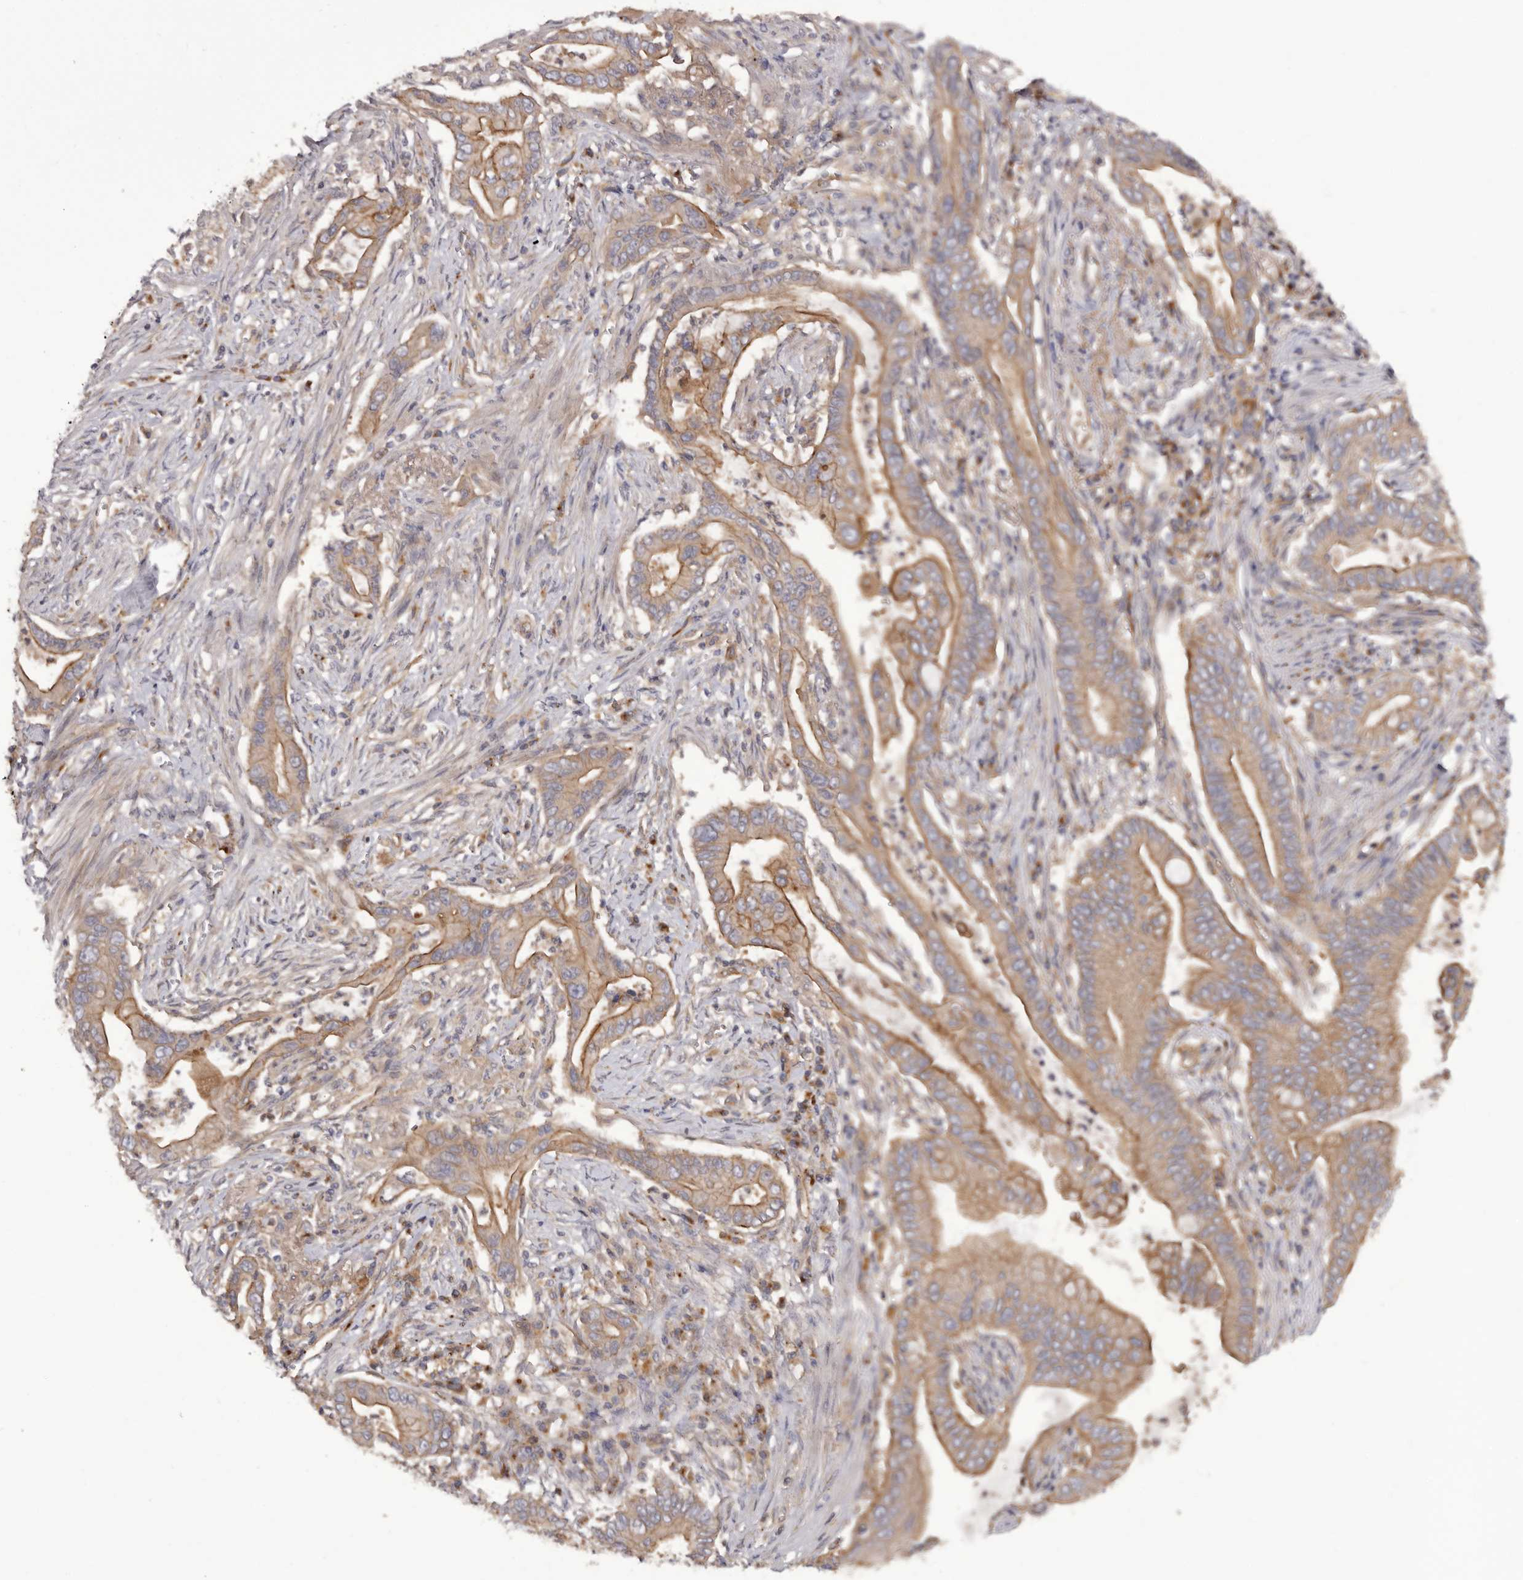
{"staining": {"intensity": "moderate", "quantity": "25%-75%", "location": "cytoplasmic/membranous"}, "tissue": "pancreatic cancer", "cell_type": "Tumor cells", "image_type": "cancer", "snomed": [{"axis": "morphology", "description": "Adenocarcinoma, NOS"}, {"axis": "topography", "description": "Pancreas"}], "caption": "Moderate cytoplasmic/membranous staining is identified in about 25%-75% of tumor cells in pancreatic cancer.", "gene": "INKA2", "patient": {"sex": "male", "age": 78}}